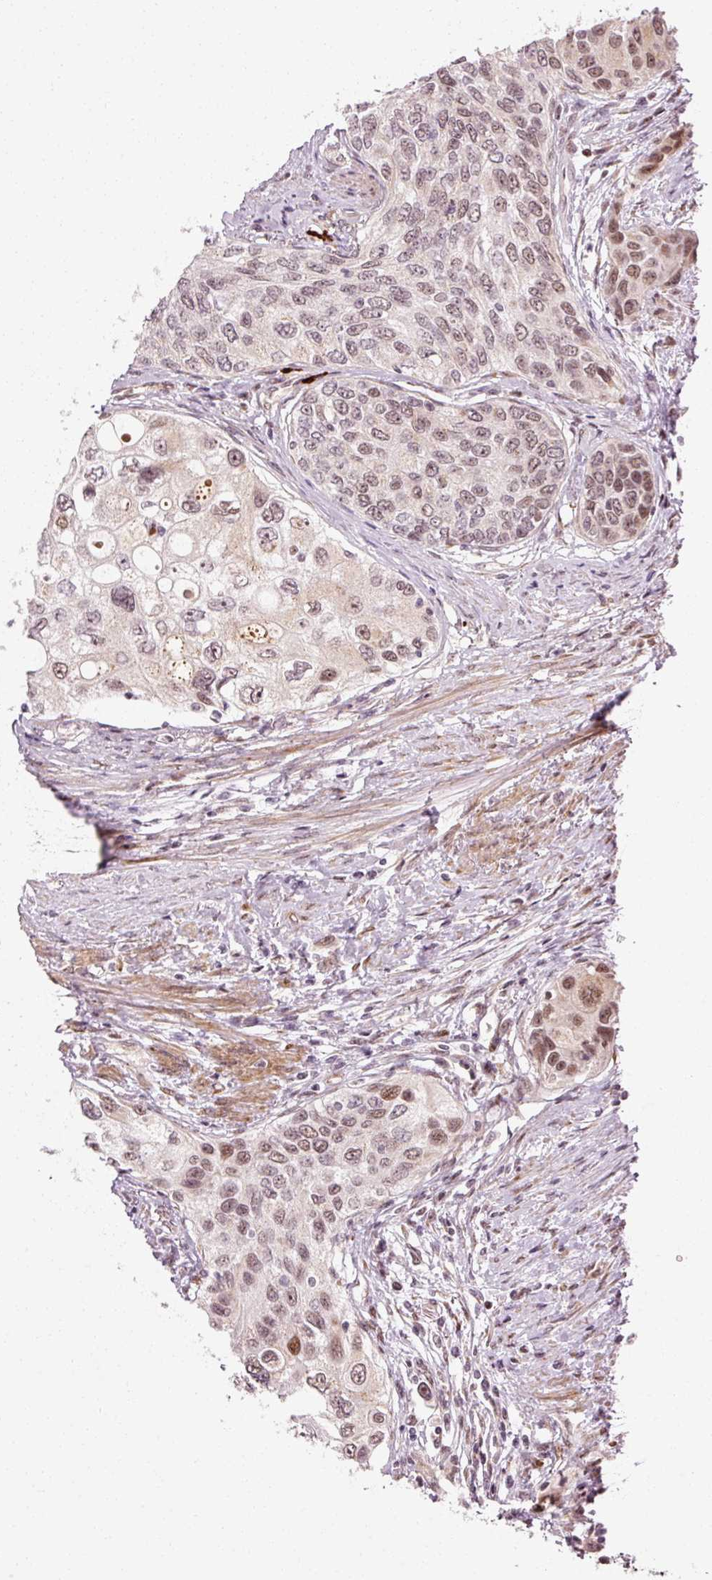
{"staining": {"intensity": "moderate", "quantity": ">75%", "location": "nuclear"}, "tissue": "urothelial cancer", "cell_type": "Tumor cells", "image_type": "cancer", "snomed": [{"axis": "morphology", "description": "Urothelial carcinoma, High grade"}, {"axis": "topography", "description": "Urinary bladder"}], "caption": "Immunohistochemistry (IHC) photomicrograph of neoplastic tissue: human high-grade urothelial carcinoma stained using immunohistochemistry (IHC) exhibits medium levels of moderate protein expression localized specifically in the nuclear of tumor cells, appearing as a nuclear brown color.", "gene": "ANKRD20A1", "patient": {"sex": "female", "age": 56}}